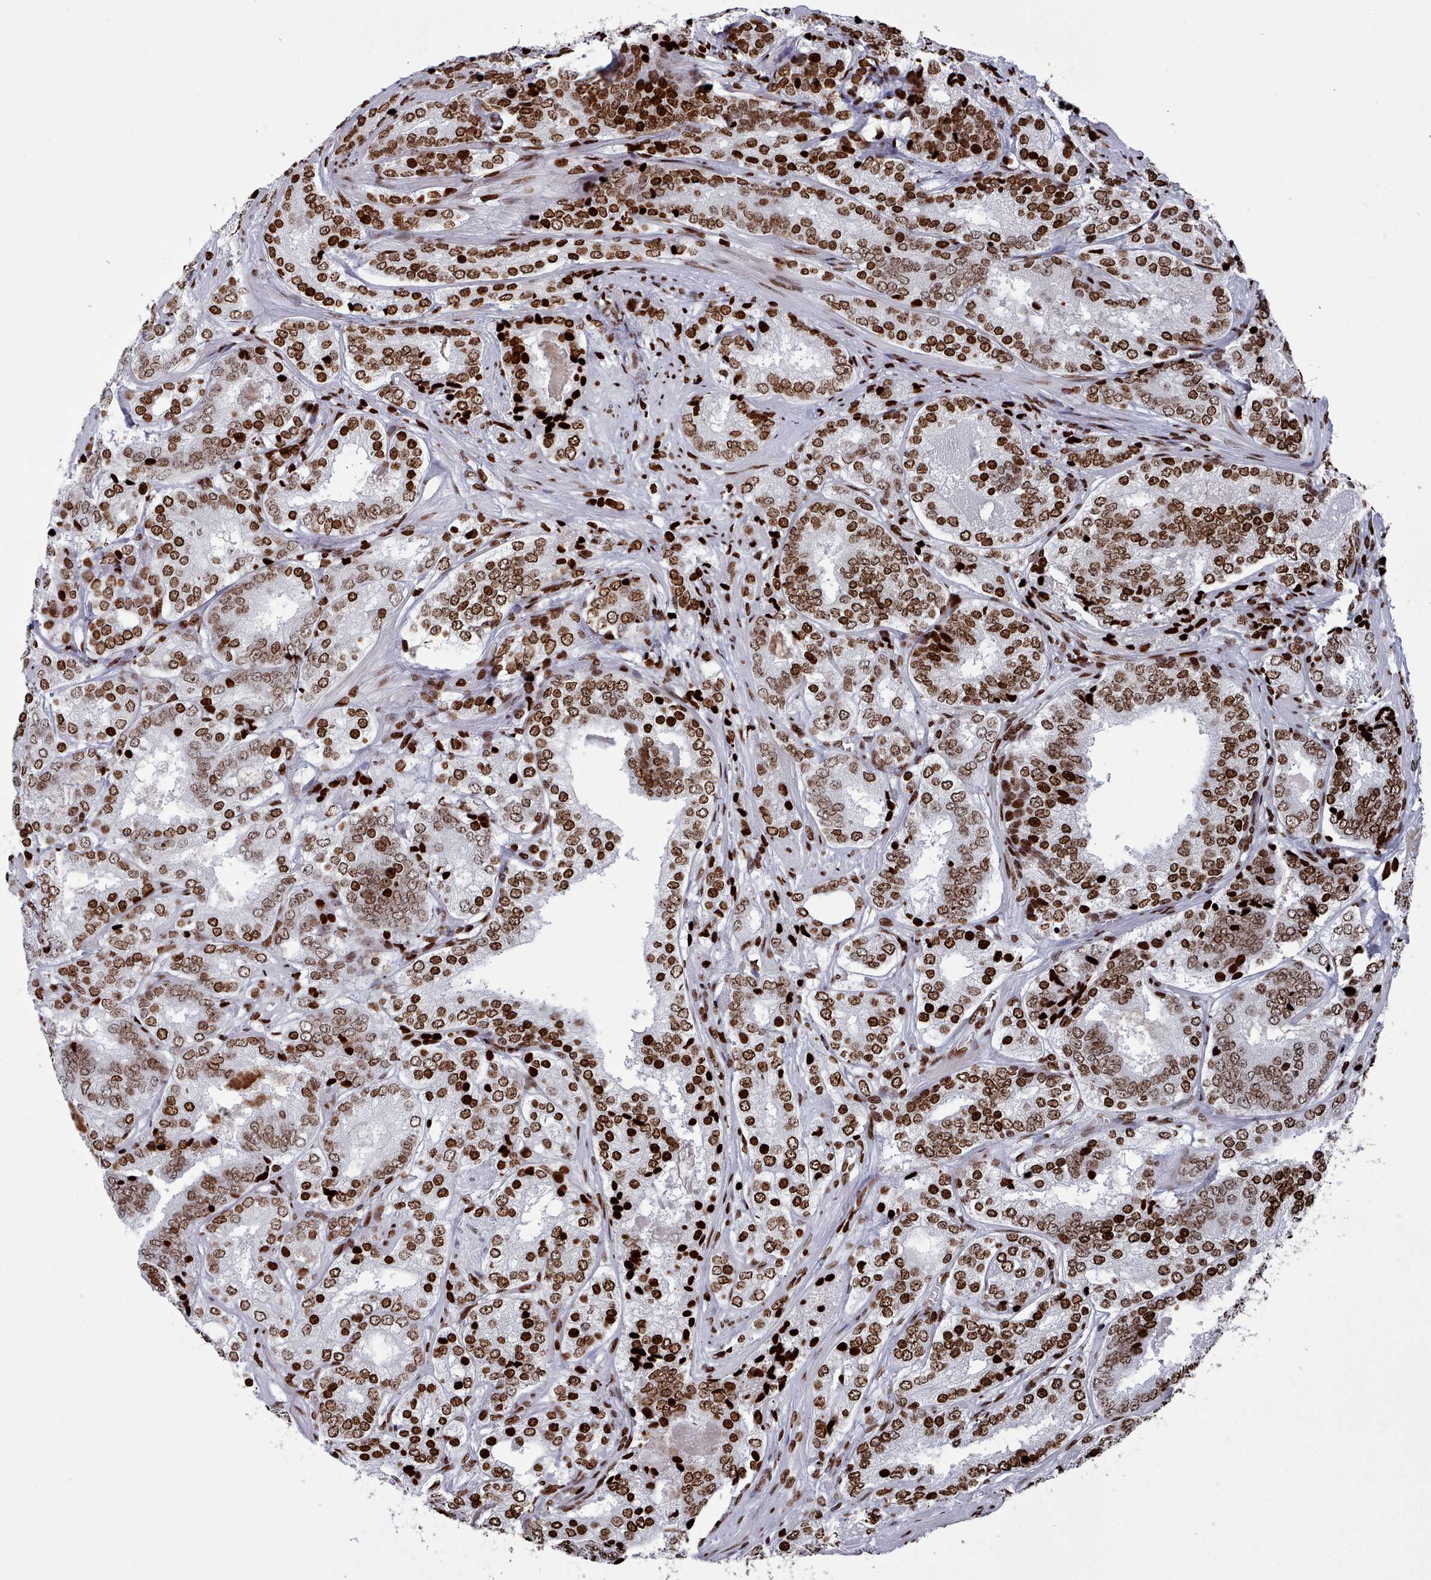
{"staining": {"intensity": "strong", "quantity": ">75%", "location": "nuclear"}, "tissue": "prostate cancer", "cell_type": "Tumor cells", "image_type": "cancer", "snomed": [{"axis": "morphology", "description": "Adenocarcinoma, High grade"}, {"axis": "topography", "description": "Prostate"}], "caption": "Immunohistochemical staining of high-grade adenocarcinoma (prostate) demonstrates high levels of strong nuclear expression in approximately >75% of tumor cells. The staining was performed using DAB (3,3'-diaminobenzidine) to visualize the protein expression in brown, while the nuclei were stained in blue with hematoxylin (Magnification: 20x).", "gene": "PCDHB12", "patient": {"sex": "male", "age": 63}}